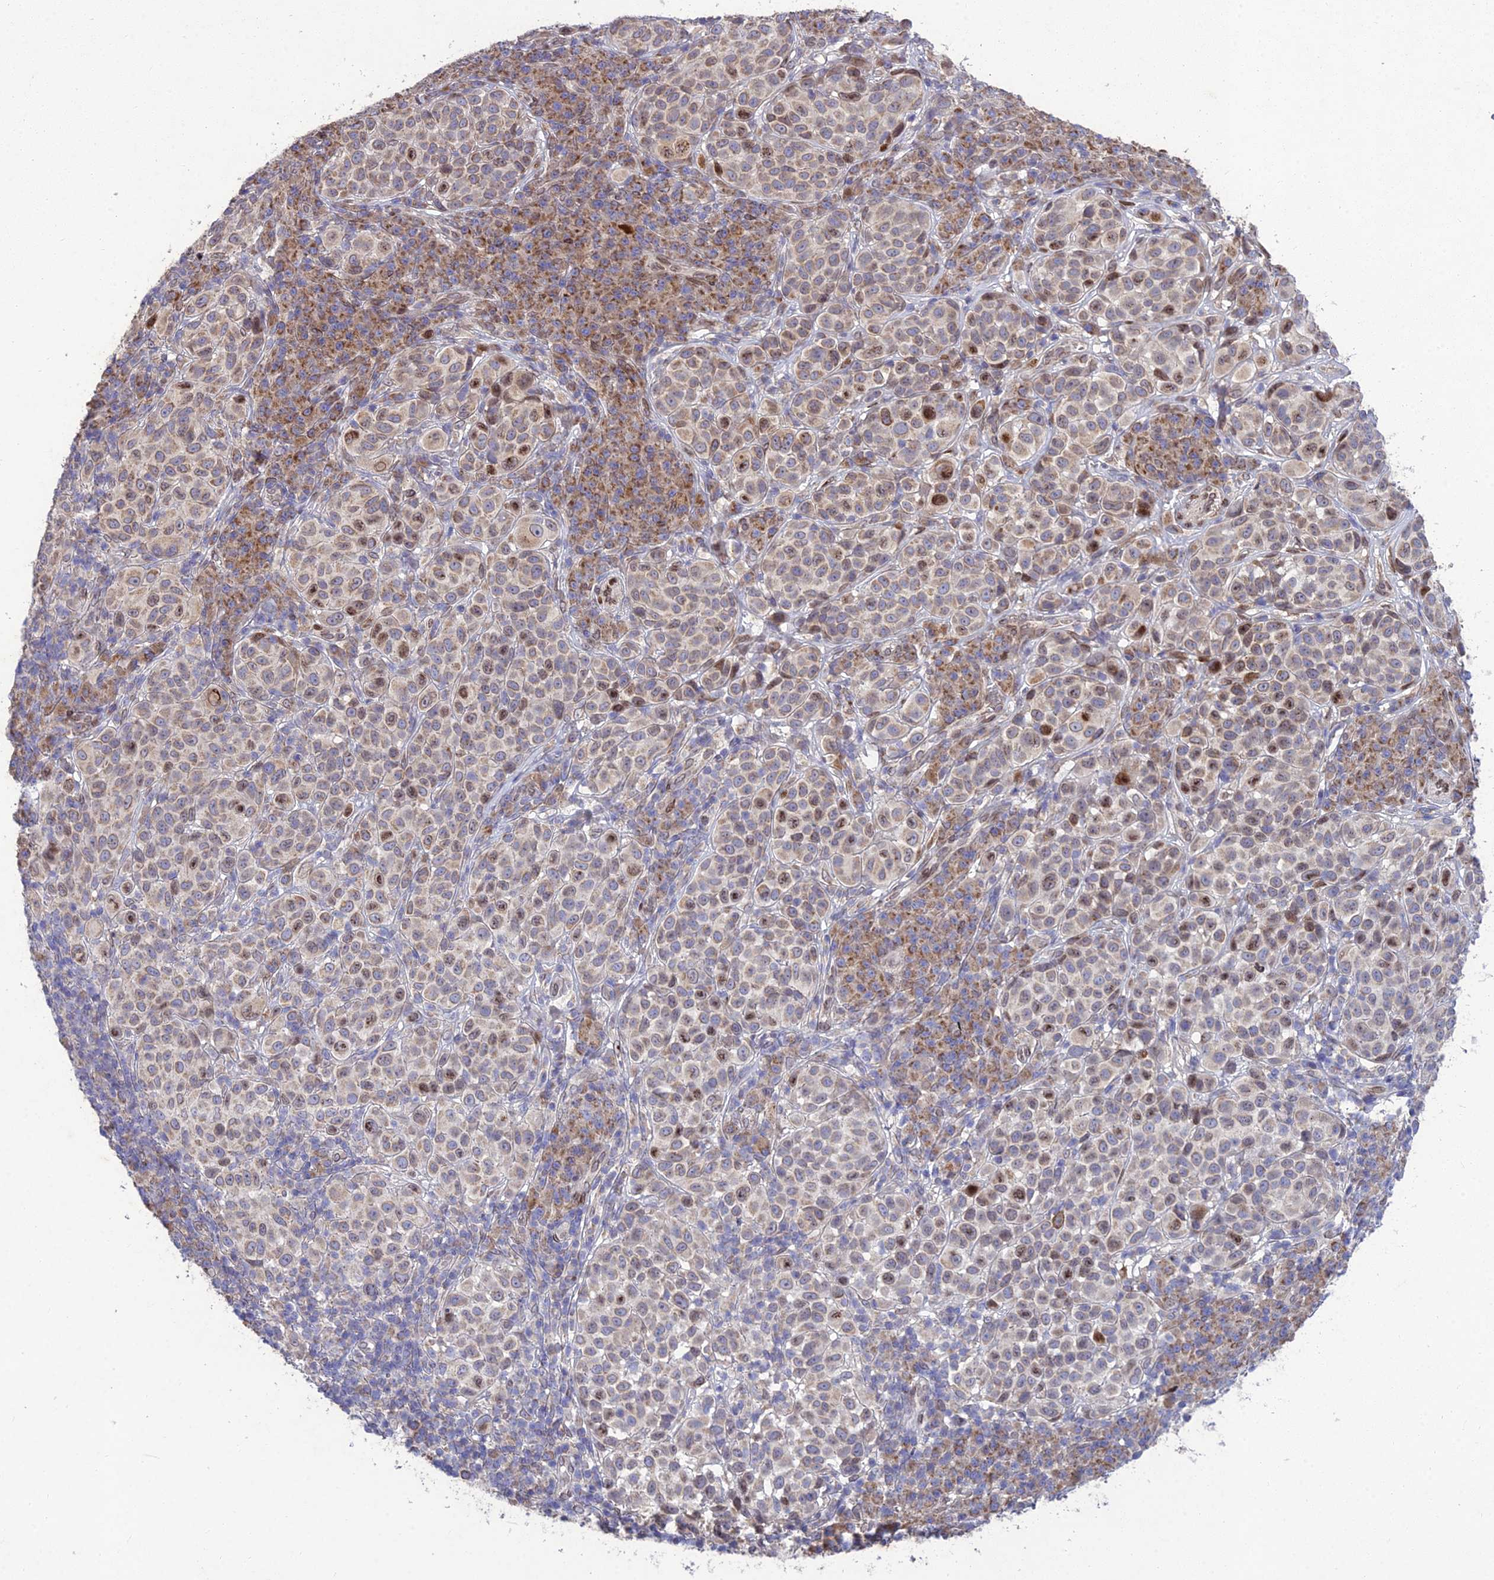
{"staining": {"intensity": "moderate", "quantity": ">75%", "location": "cytoplasmic/membranous"}, "tissue": "melanoma", "cell_type": "Tumor cells", "image_type": "cancer", "snomed": [{"axis": "morphology", "description": "Malignant melanoma, NOS"}, {"axis": "topography", "description": "Skin"}], "caption": "IHC of human malignant melanoma reveals medium levels of moderate cytoplasmic/membranous expression in about >75% of tumor cells. (IHC, brightfield microscopy, high magnification).", "gene": "MGAT2", "patient": {"sex": "male", "age": 38}}